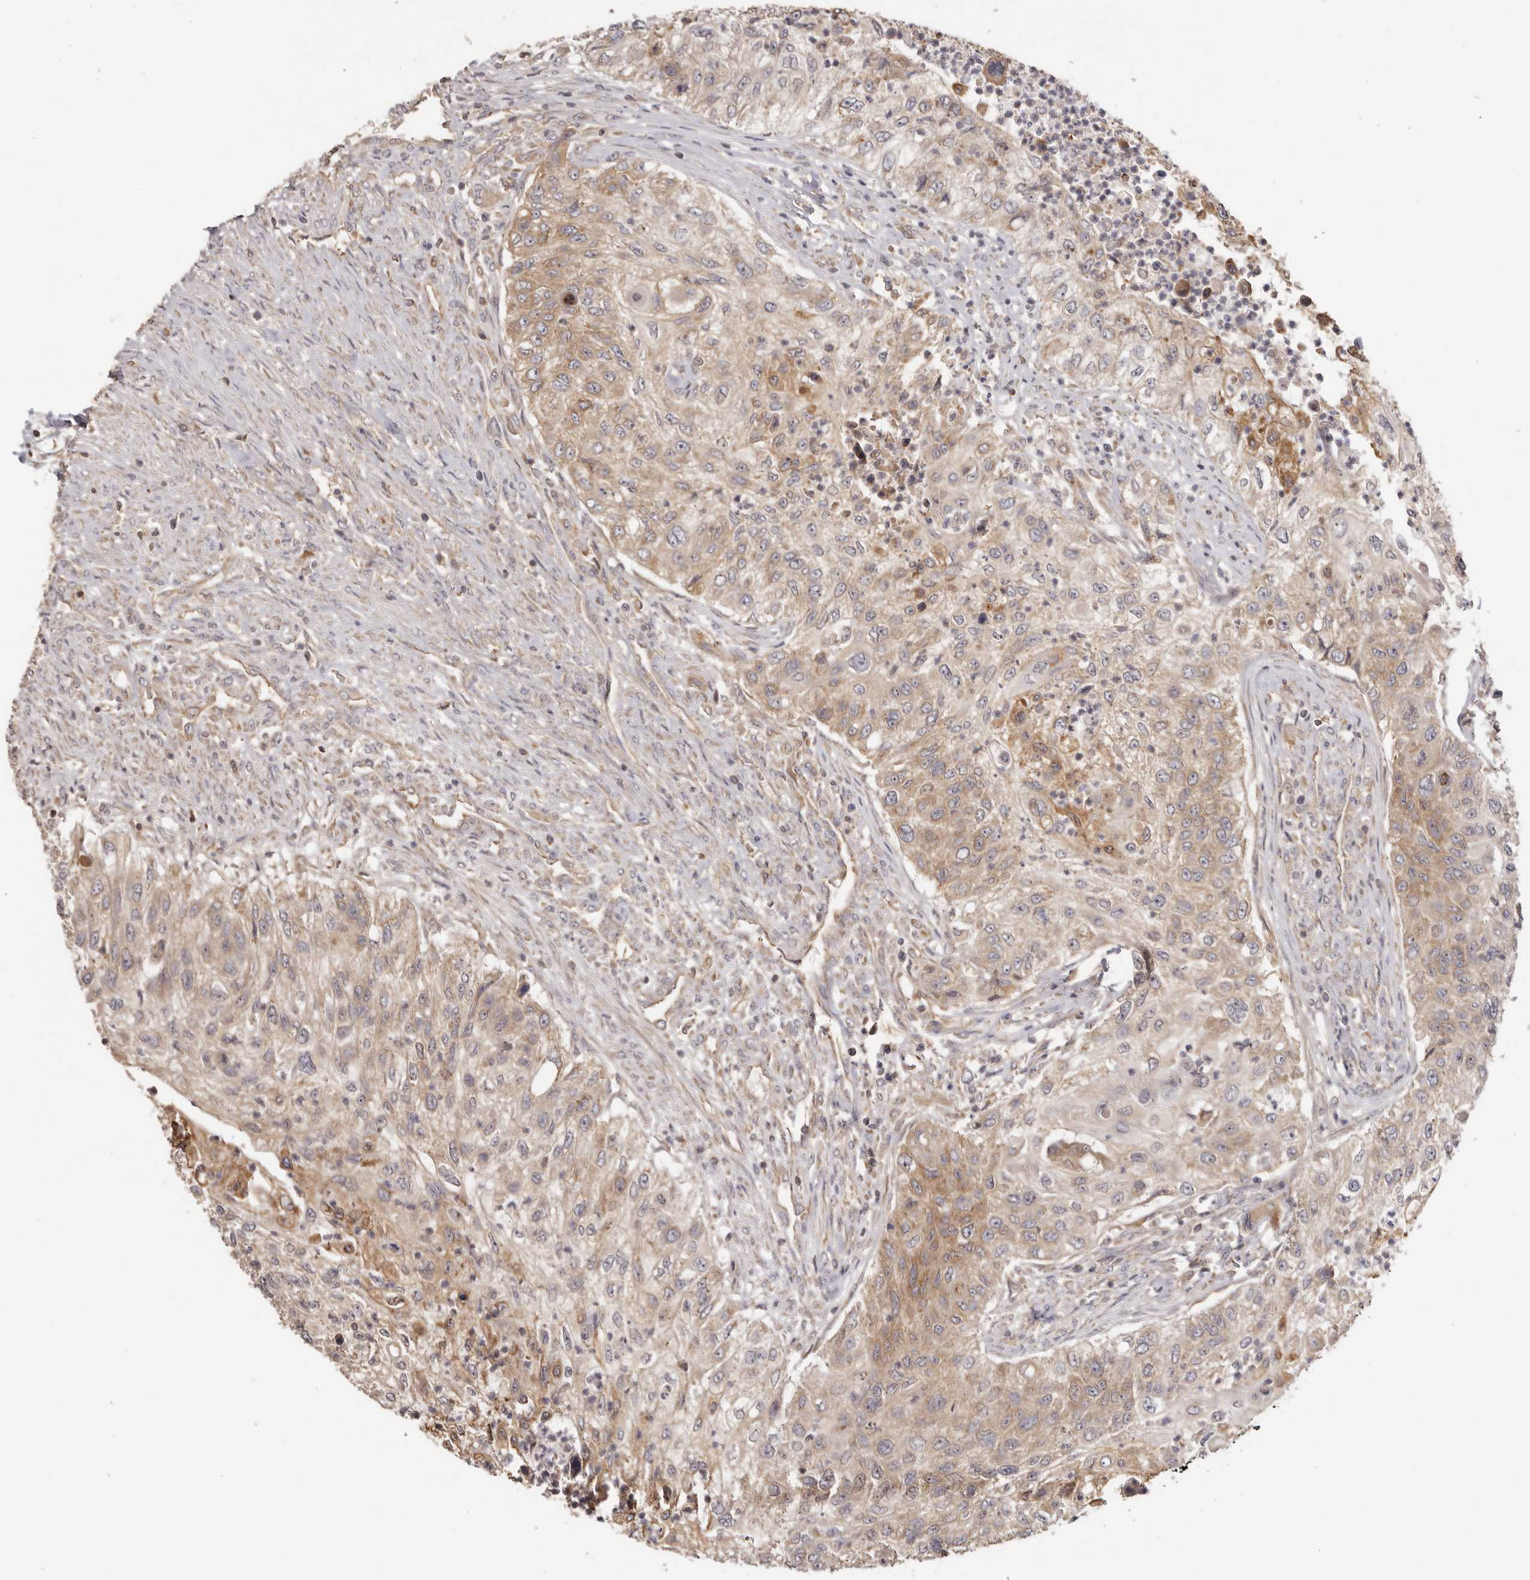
{"staining": {"intensity": "moderate", "quantity": ">75%", "location": "cytoplasmic/membranous"}, "tissue": "urothelial cancer", "cell_type": "Tumor cells", "image_type": "cancer", "snomed": [{"axis": "morphology", "description": "Urothelial carcinoma, High grade"}, {"axis": "topography", "description": "Urinary bladder"}], "caption": "About >75% of tumor cells in urothelial cancer exhibit moderate cytoplasmic/membranous protein expression as visualized by brown immunohistochemical staining.", "gene": "EEF1E1", "patient": {"sex": "female", "age": 60}}